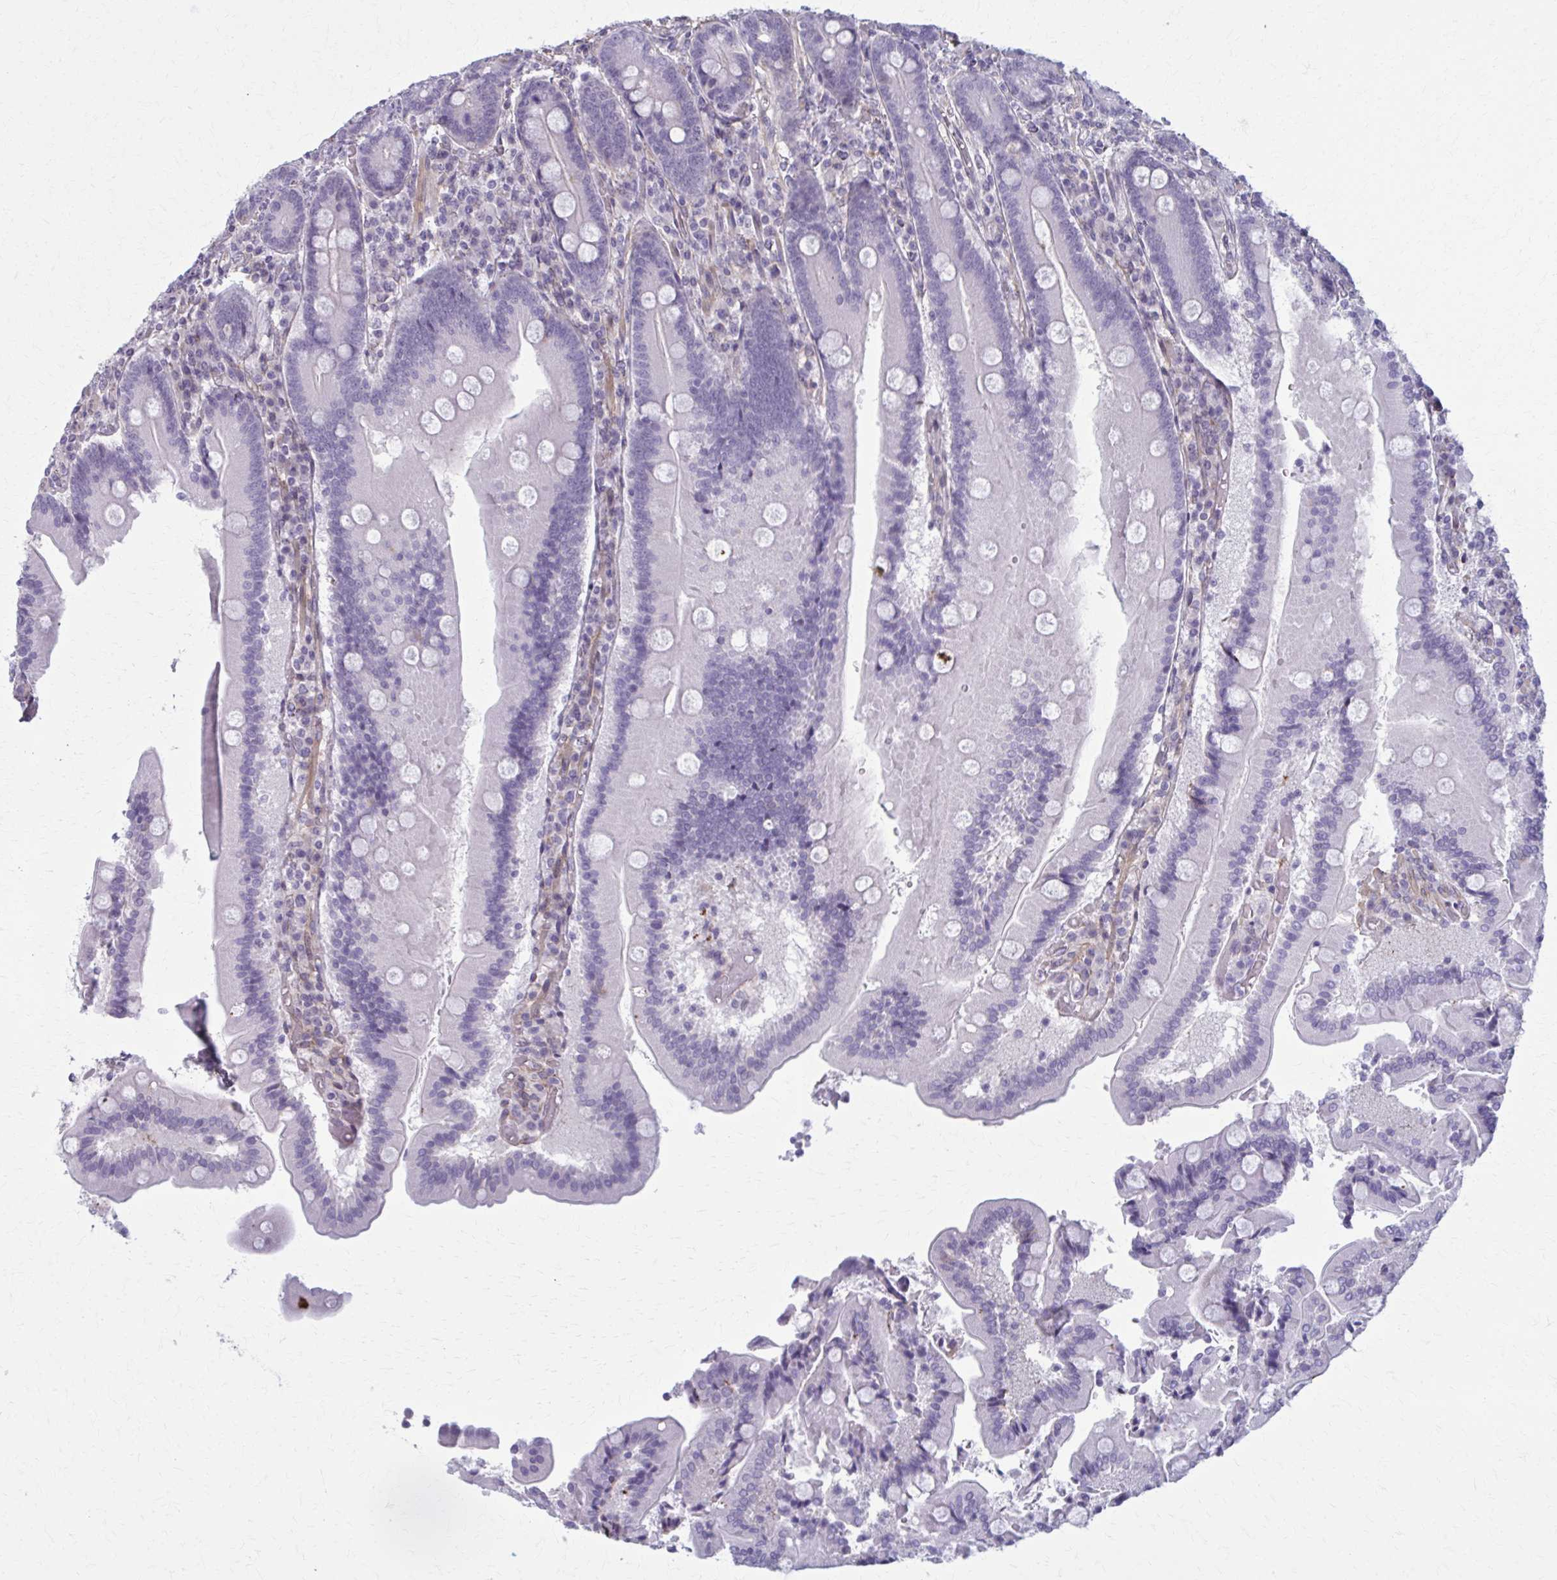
{"staining": {"intensity": "weak", "quantity": "<25%", "location": "cytoplasmic/membranous"}, "tissue": "duodenum", "cell_type": "Glandular cells", "image_type": "normal", "snomed": [{"axis": "morphology", "description": "Normal tissue, NOS"}, {"axis": "topography", "description": "Duodenum"}], "caption": "The immunohistochemistry micrograph has no significant expression in glandular cells of duodenum.", "gene": "NUMBL", "patient": {"sex": "female", "age": 62}}